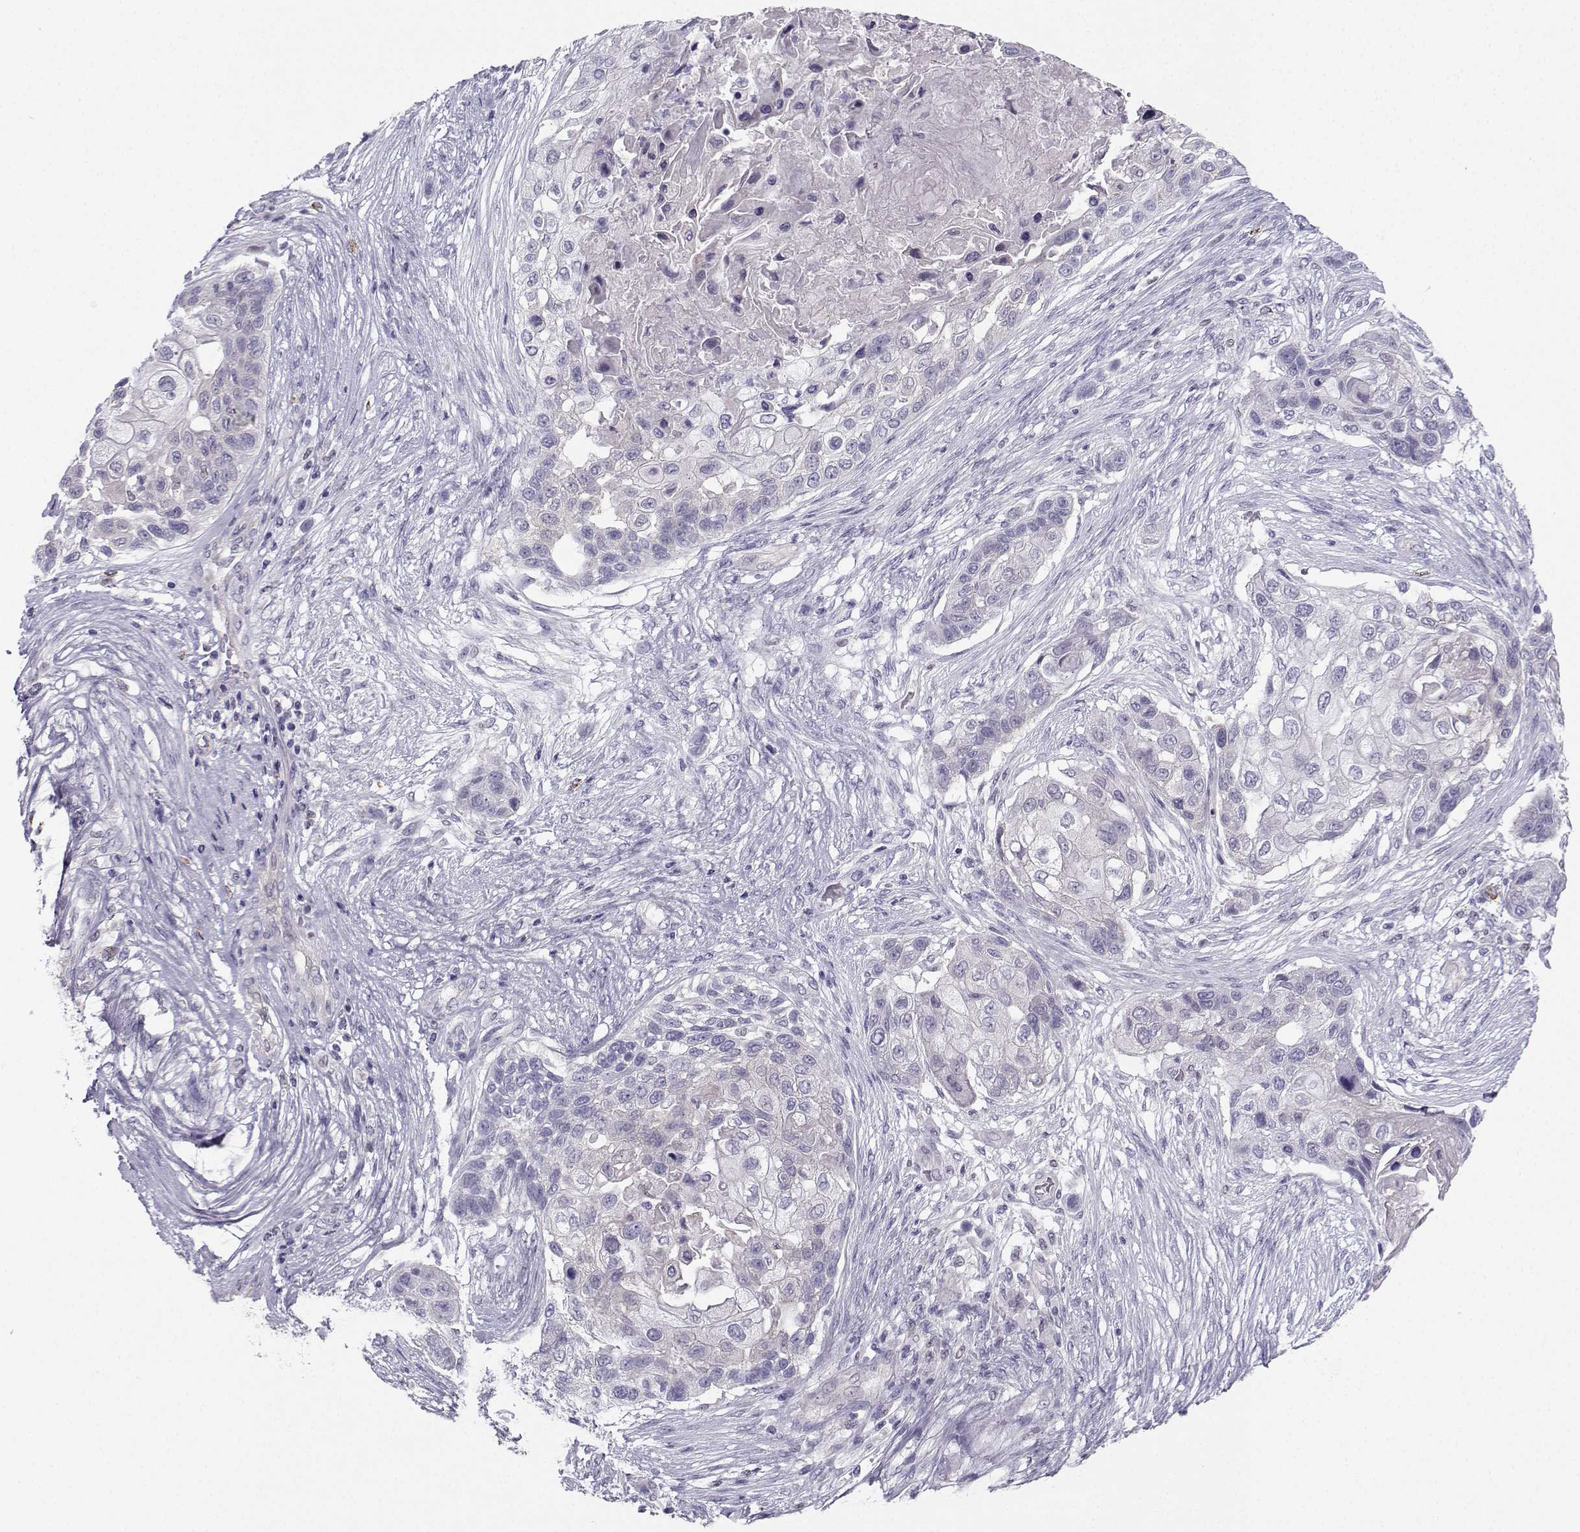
{"staining": {"intensity": "negative", "quantity": "none", "location": "none"}, "tissue": "lung cancer", "cell_type": "Tumor cells", "image_type": "cancer", "snomed": [{"axis": "morphology", "description": "Squamous cell carcinoma, NOS"}, {"axis": "topography", "description": "Lung"}], "caption": "Tumor cells are negative for protein expression in human lung cancer.", "gene": "DCLK3", "patient": {"sex": "male", "age": 69}}